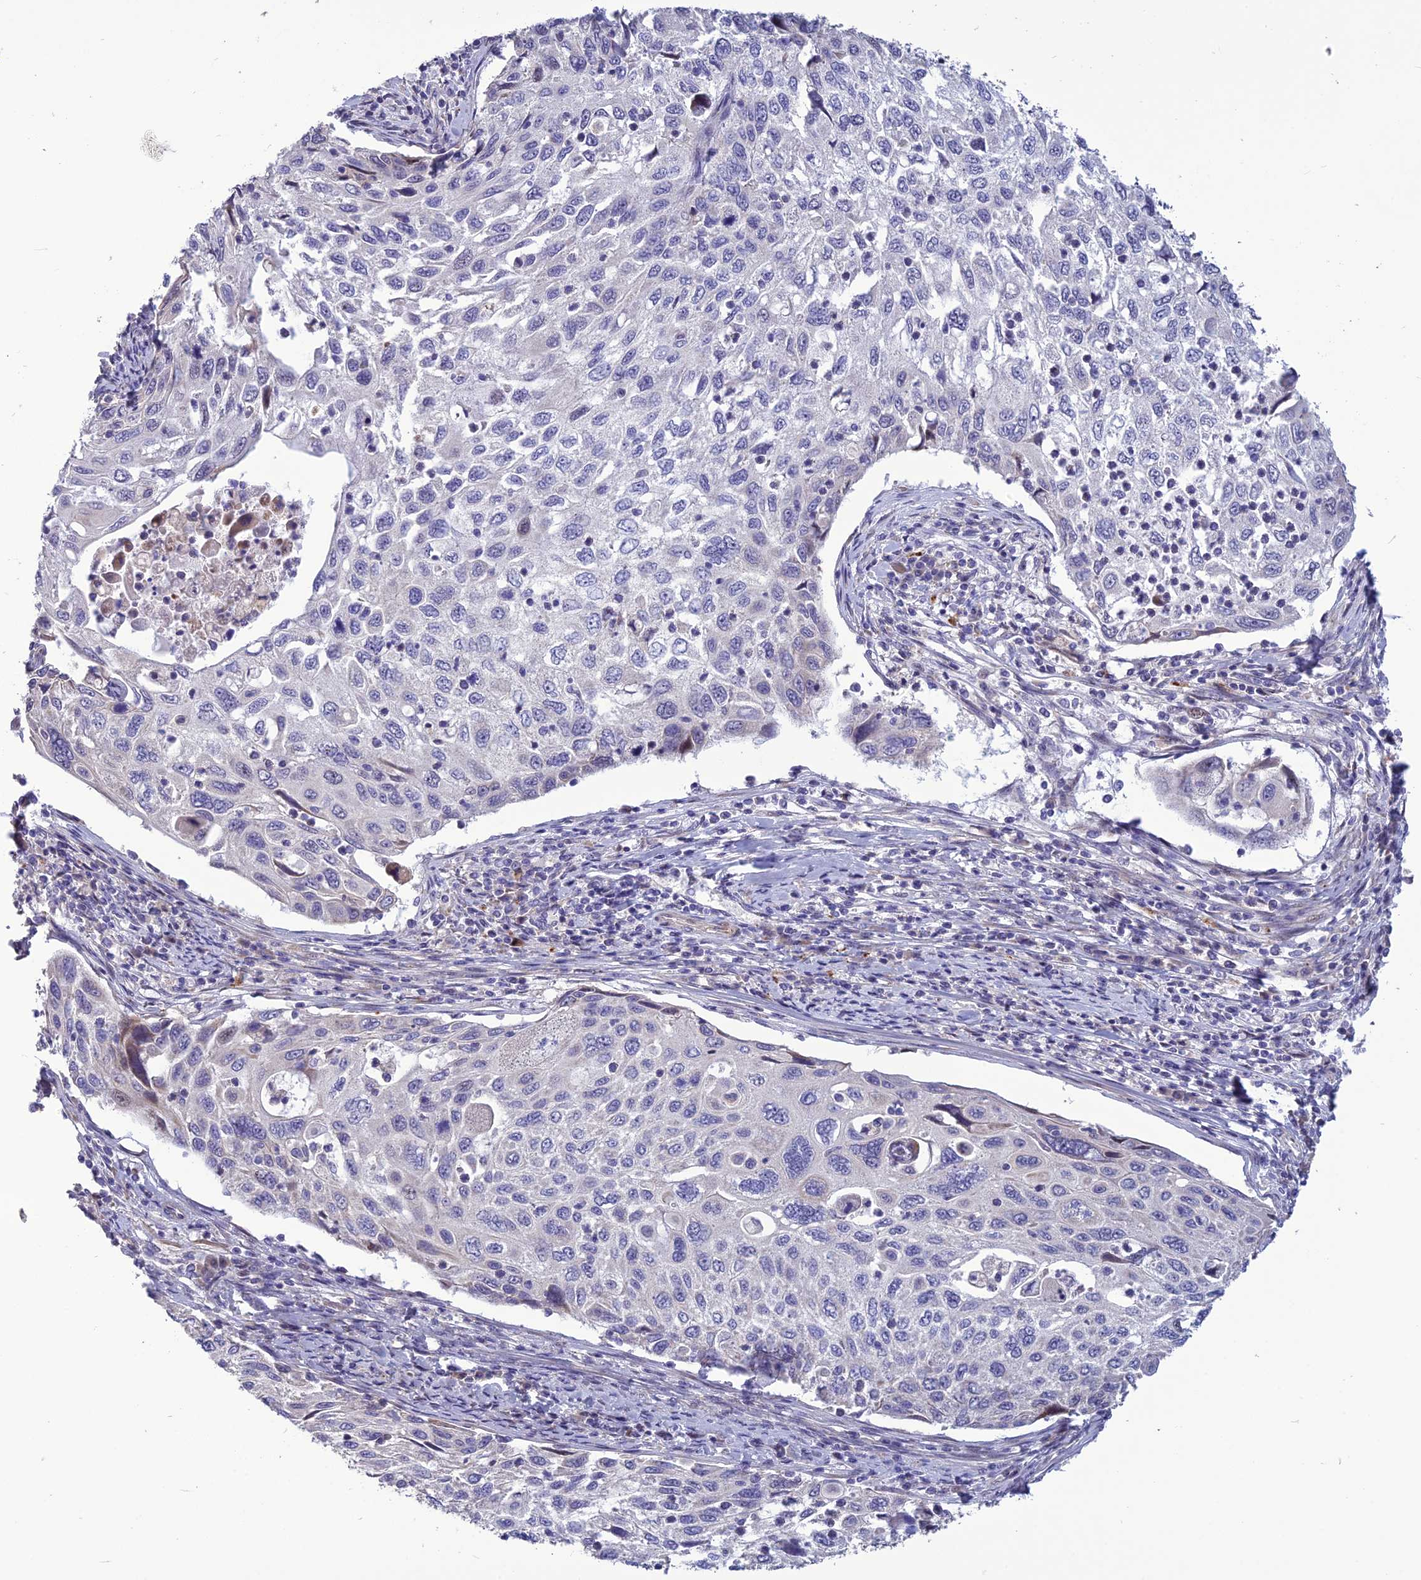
{"staining": {"intensity": "negative", "quantity": "none", "location": "none"}, "tissue": "cervical cancer", "cell_type": "Tumor cells", "image_type": "cancer", "snomed": [{"axis": "morphology", "description": "Squamous cell carcinoma, NOS"}, {"axis": "topography", "description": "Cervix"}], "caption": "IHC image of human cervical cancer stained for a protein (brown), which displays no expression in tumor cells.", "gene": "SPG21", "patient": {"sex": "female", "age": 70}}